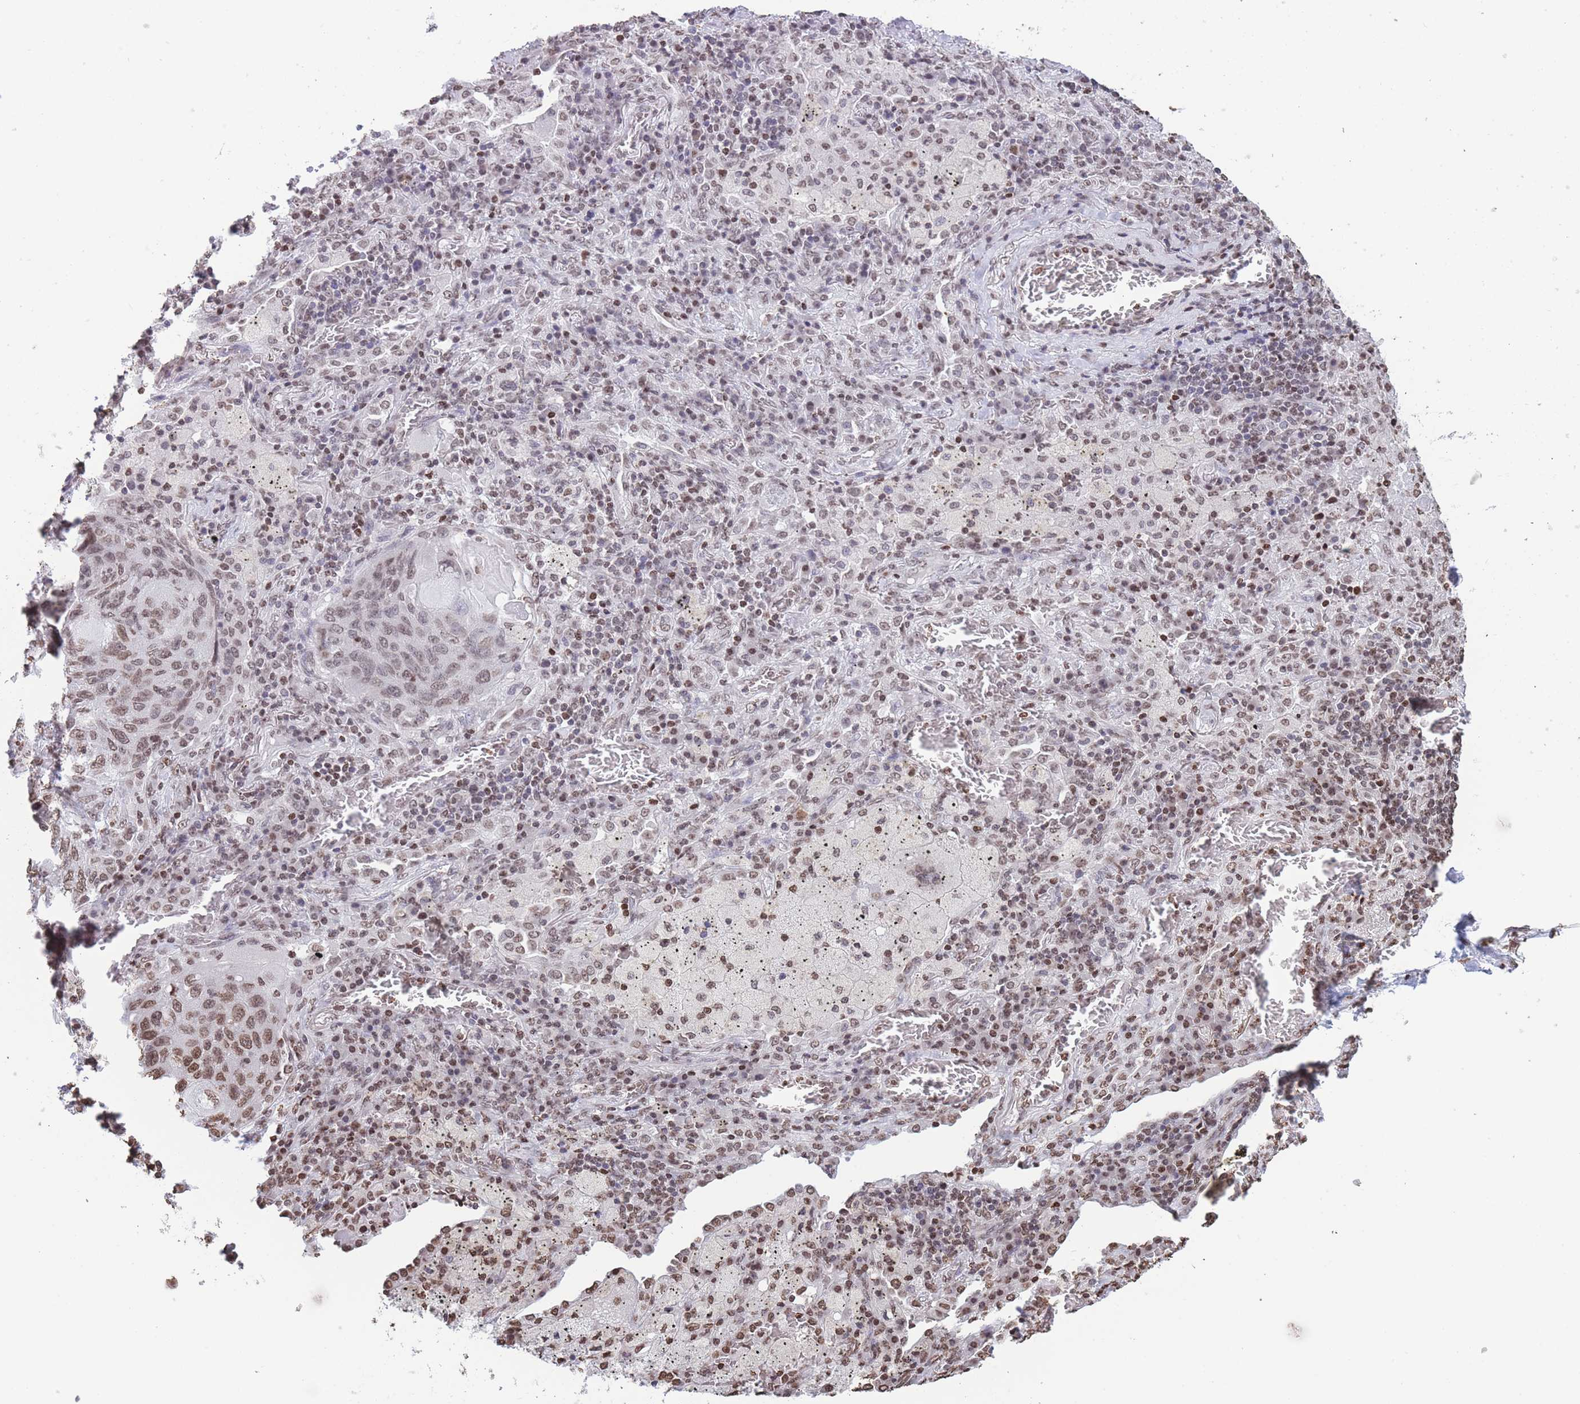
{"staining": {"intensity": "moderate", "quantity": ">75%", "location": "nuclear"}, "tissue": "lung cancer", "cell_type": "Tumor cells", "image_type": "cancer", "snomed": [{"axis": "morphology", "description": "Squamous cell carcinoma, NOS"}, {"axis": "topography", "description": "Lung"}], "caption": "Immunohistochemistry (IHC) (DAB) staining of lung squamous cell carcinoma displays moderate nuclear protein staining in approximately >75% of tumor cells. The staining was performed using DAB to visualize the protein expression in brown, while the nuclei were stained in blue with hematoxylin (Magnification: 20x).", "gene": "H2BC11", "patient": {"sex": "female", "age": 63}}